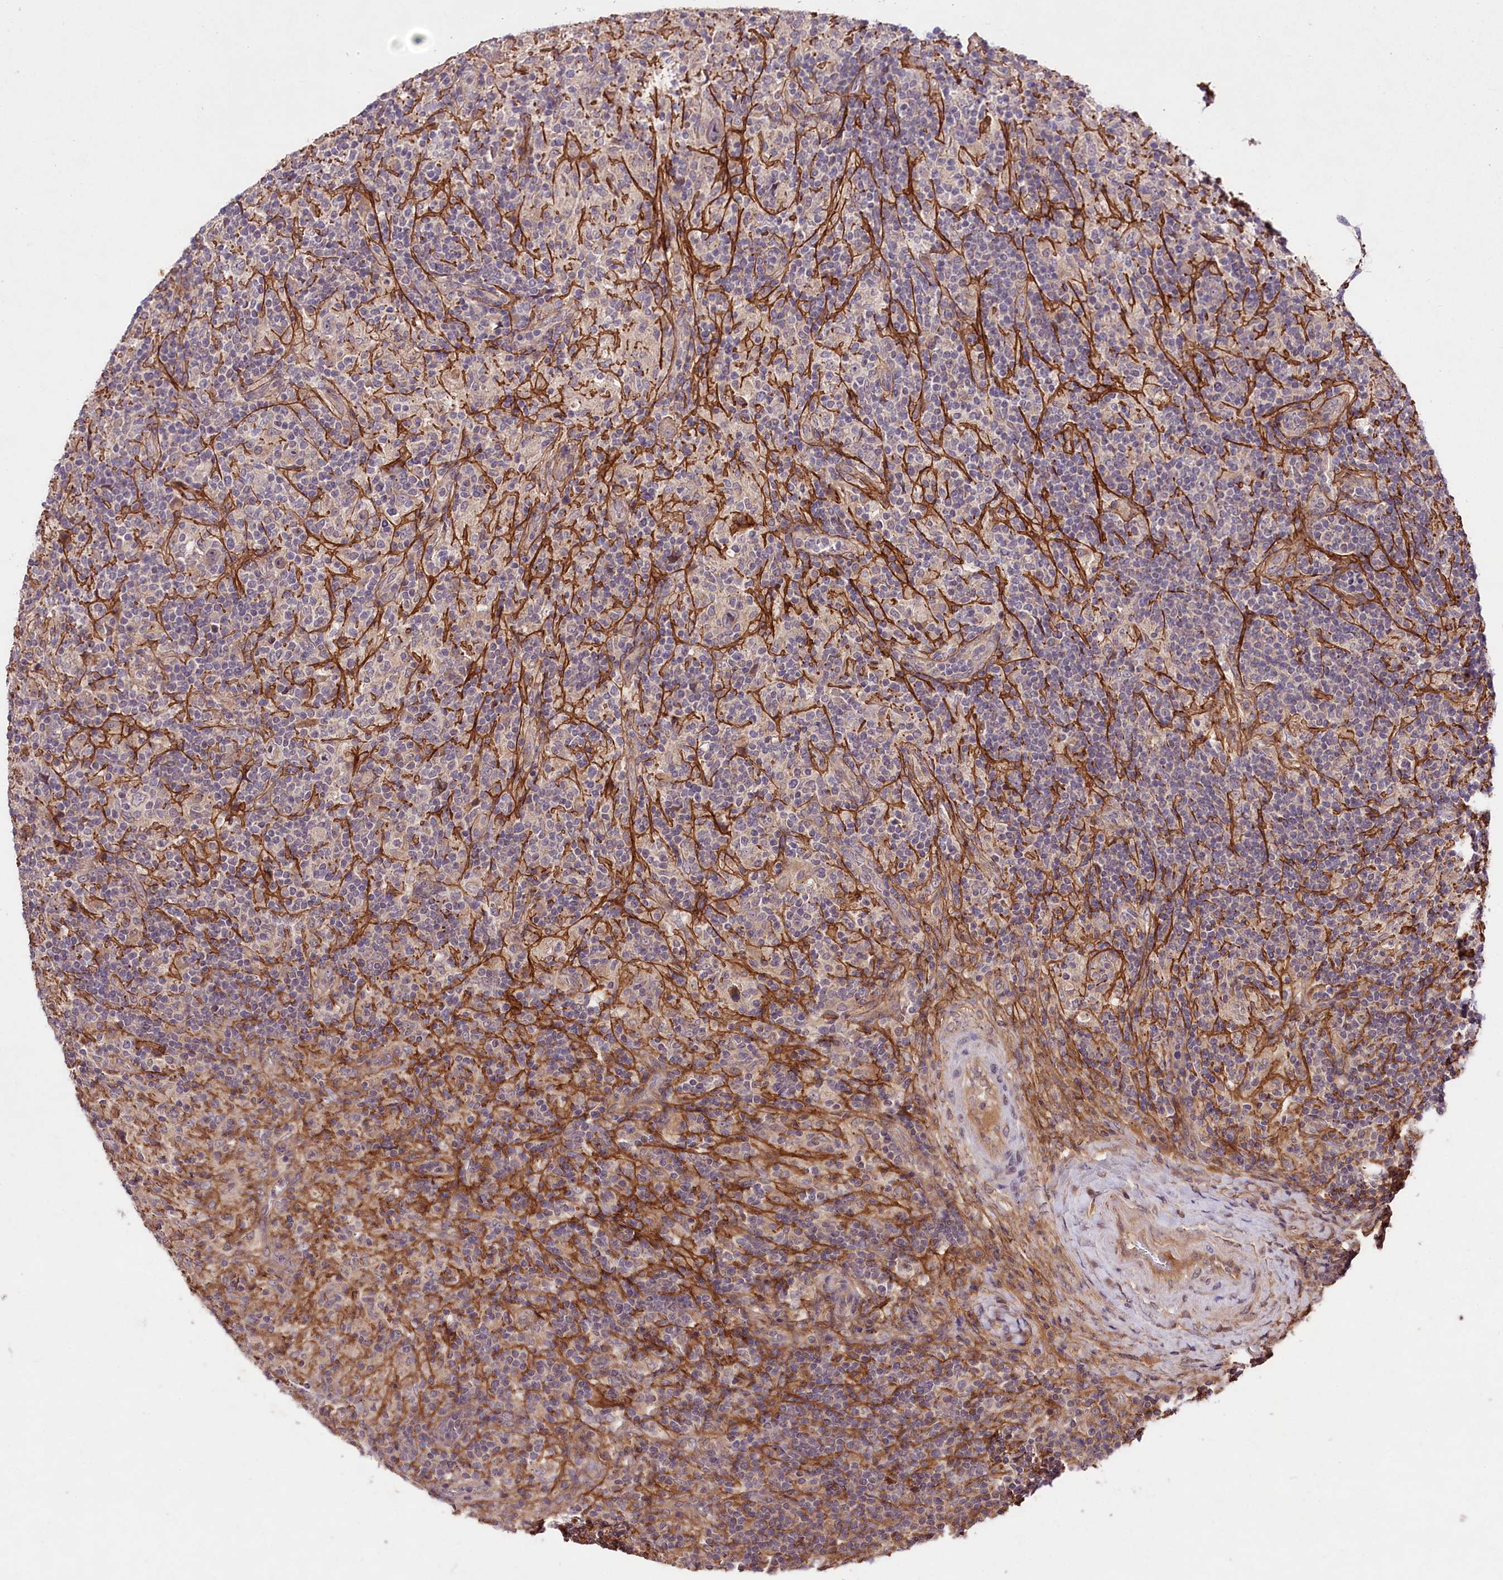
{"staining": {"intensity": "negative", "quantity": "none", "location": "none"}, "tissue": "lymphoma", "cell_type": "Tumor cells", "image_type": "cancer", "snomed": [{"axis": "morphology", "description": "Hodgkin's disease, NOS"}, {"axis": "topography", "description": "Lymph node"}], "caption": "The histopathology image exhibits no staining of tumor cells in Hodgkin's disease. (Stains: DAB immunohistochemistry (IHC) with hematoxylin counter stain, Microscopy: brightfield microscopy at high magnification).", "gene": "TNPO3", "patient": {"sex": "male", "age": 70}}